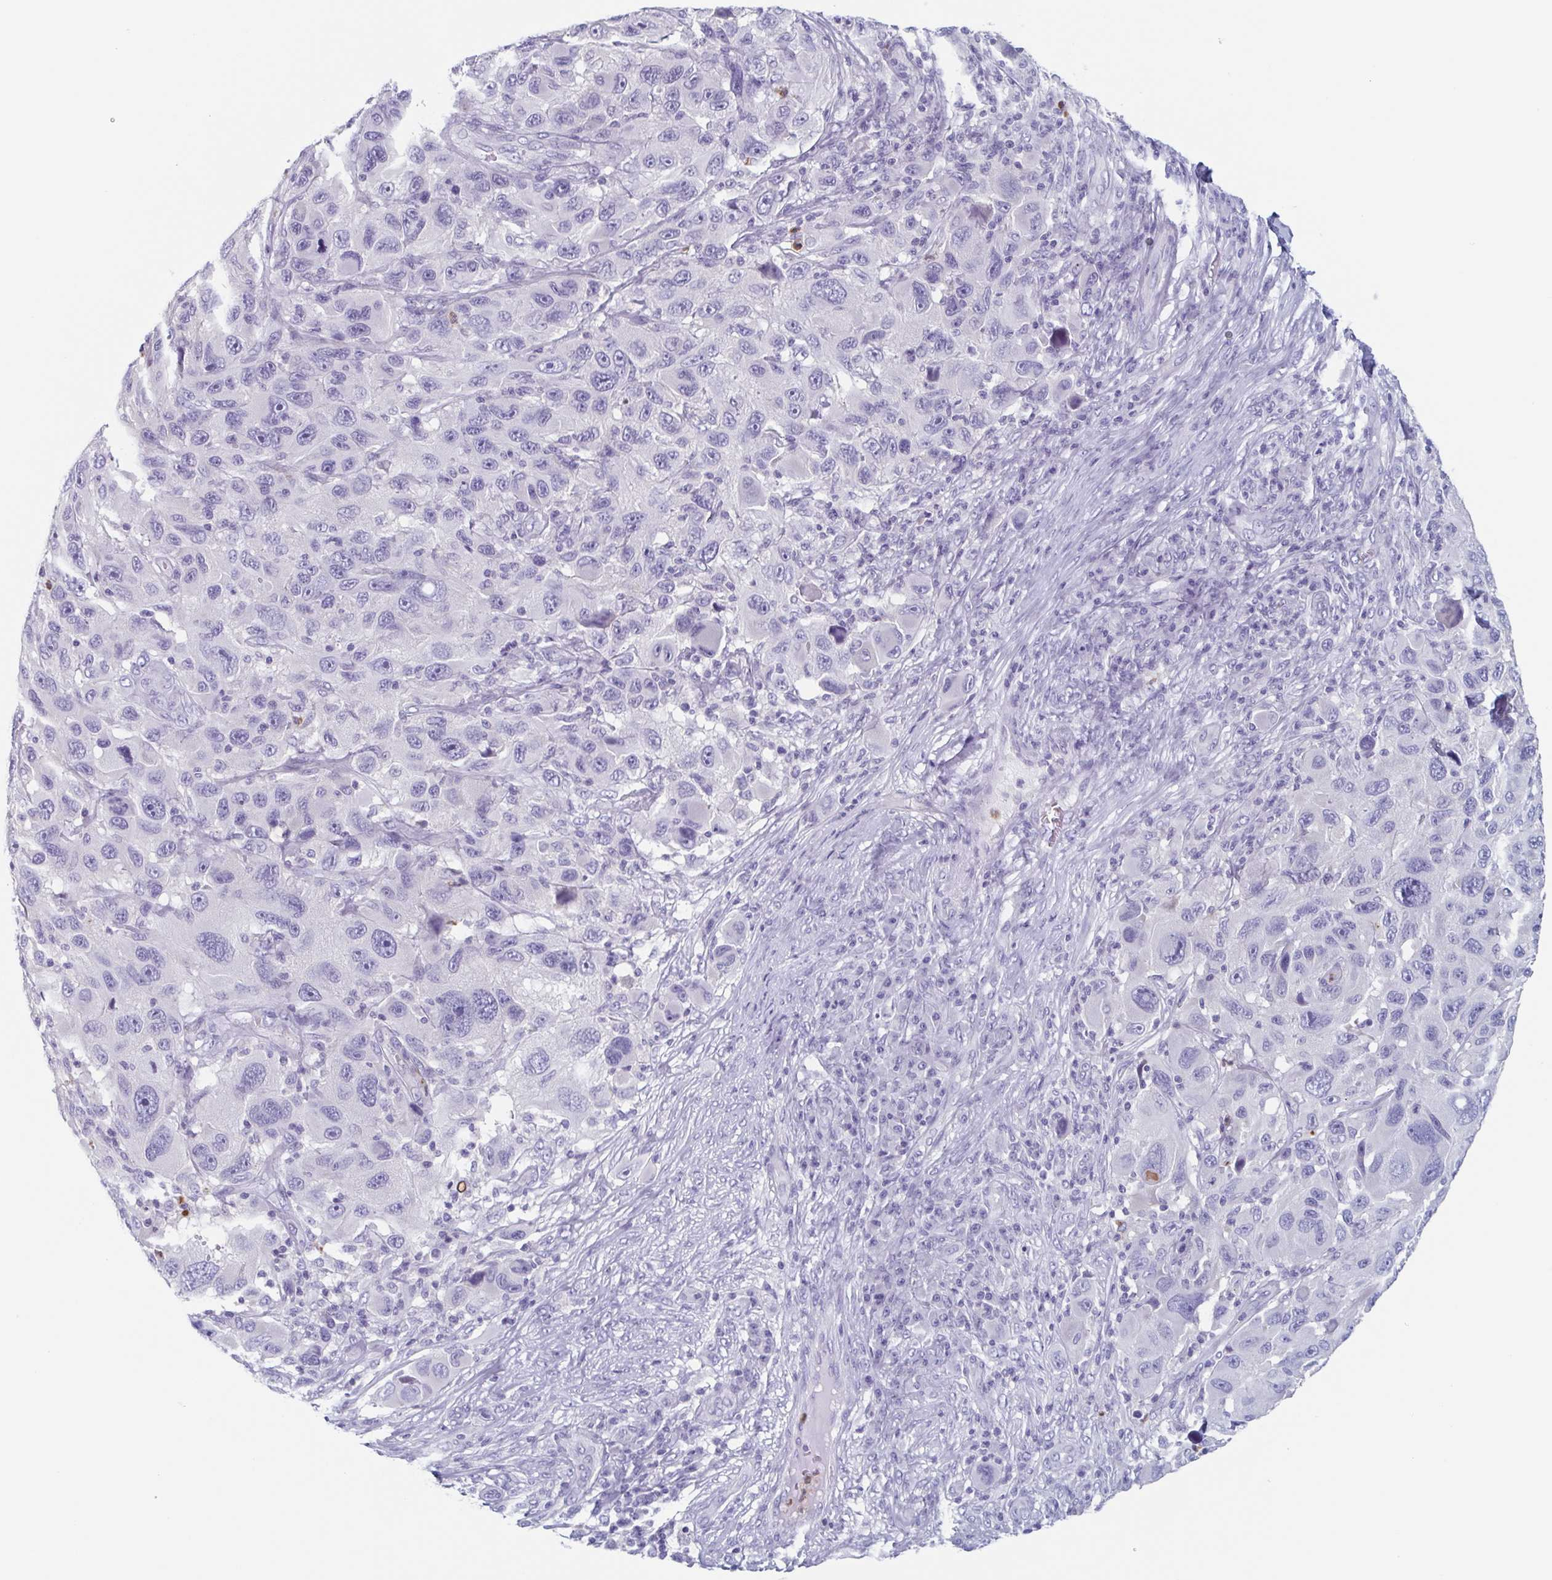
{"staining": {"intensity": "negative", "quantity": "none", "location": "none"}, "tissue": "melanoma", "cell_type": "Tumor cells", "image_type": "cancer", "snomed": [{"axis": "morphology", "description": "Malignant melanoma, NOS"}, {"axis": "topography", "description": "Skin"}], "caption": "Tumor cells show no significant expression in malignant melanoma.", "gene": "BPI", "patient": {"sex": "male", "age": 53}}